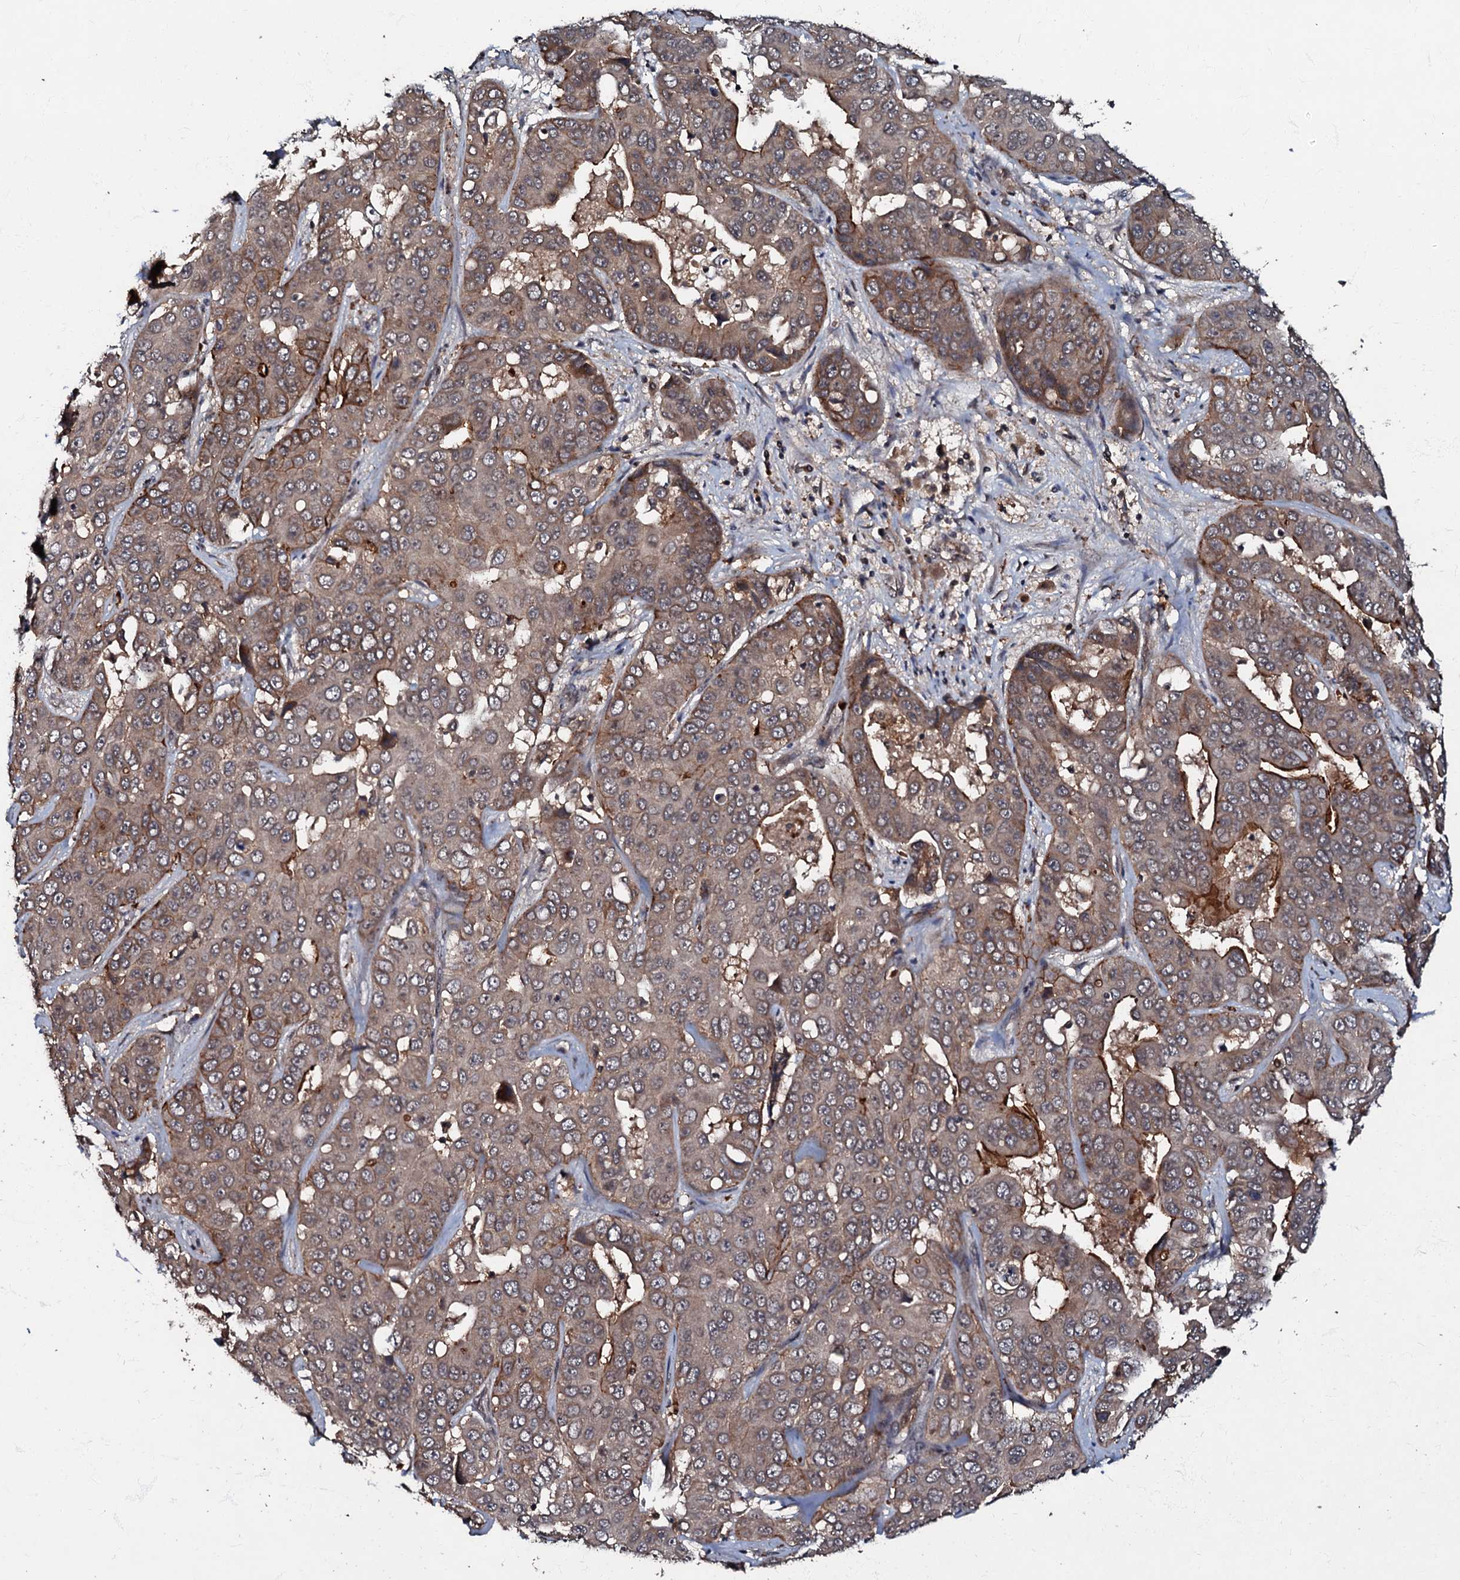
{"staining": {"intensity": "moderate", "quantity": "<25%", "location": "cytoplasmic/membranous"}, "tissue": "liver cancer", "cell_type": "Tumor cells", "image_type": "cancer", "snomed": [{"axis": "morphology", "description": "Cholangiocarcinoma"}, {"axis": "topography", "description": "Liver"}], "caption": "About <25% of tumor cells in human liver cholangiocarcinoma display moderate cytoplasmic/membranous protein expression as visualized by brown immunohistochemical staining.", "gene": "MANSC4", "patient": {"sex": "female", "age": 52}}